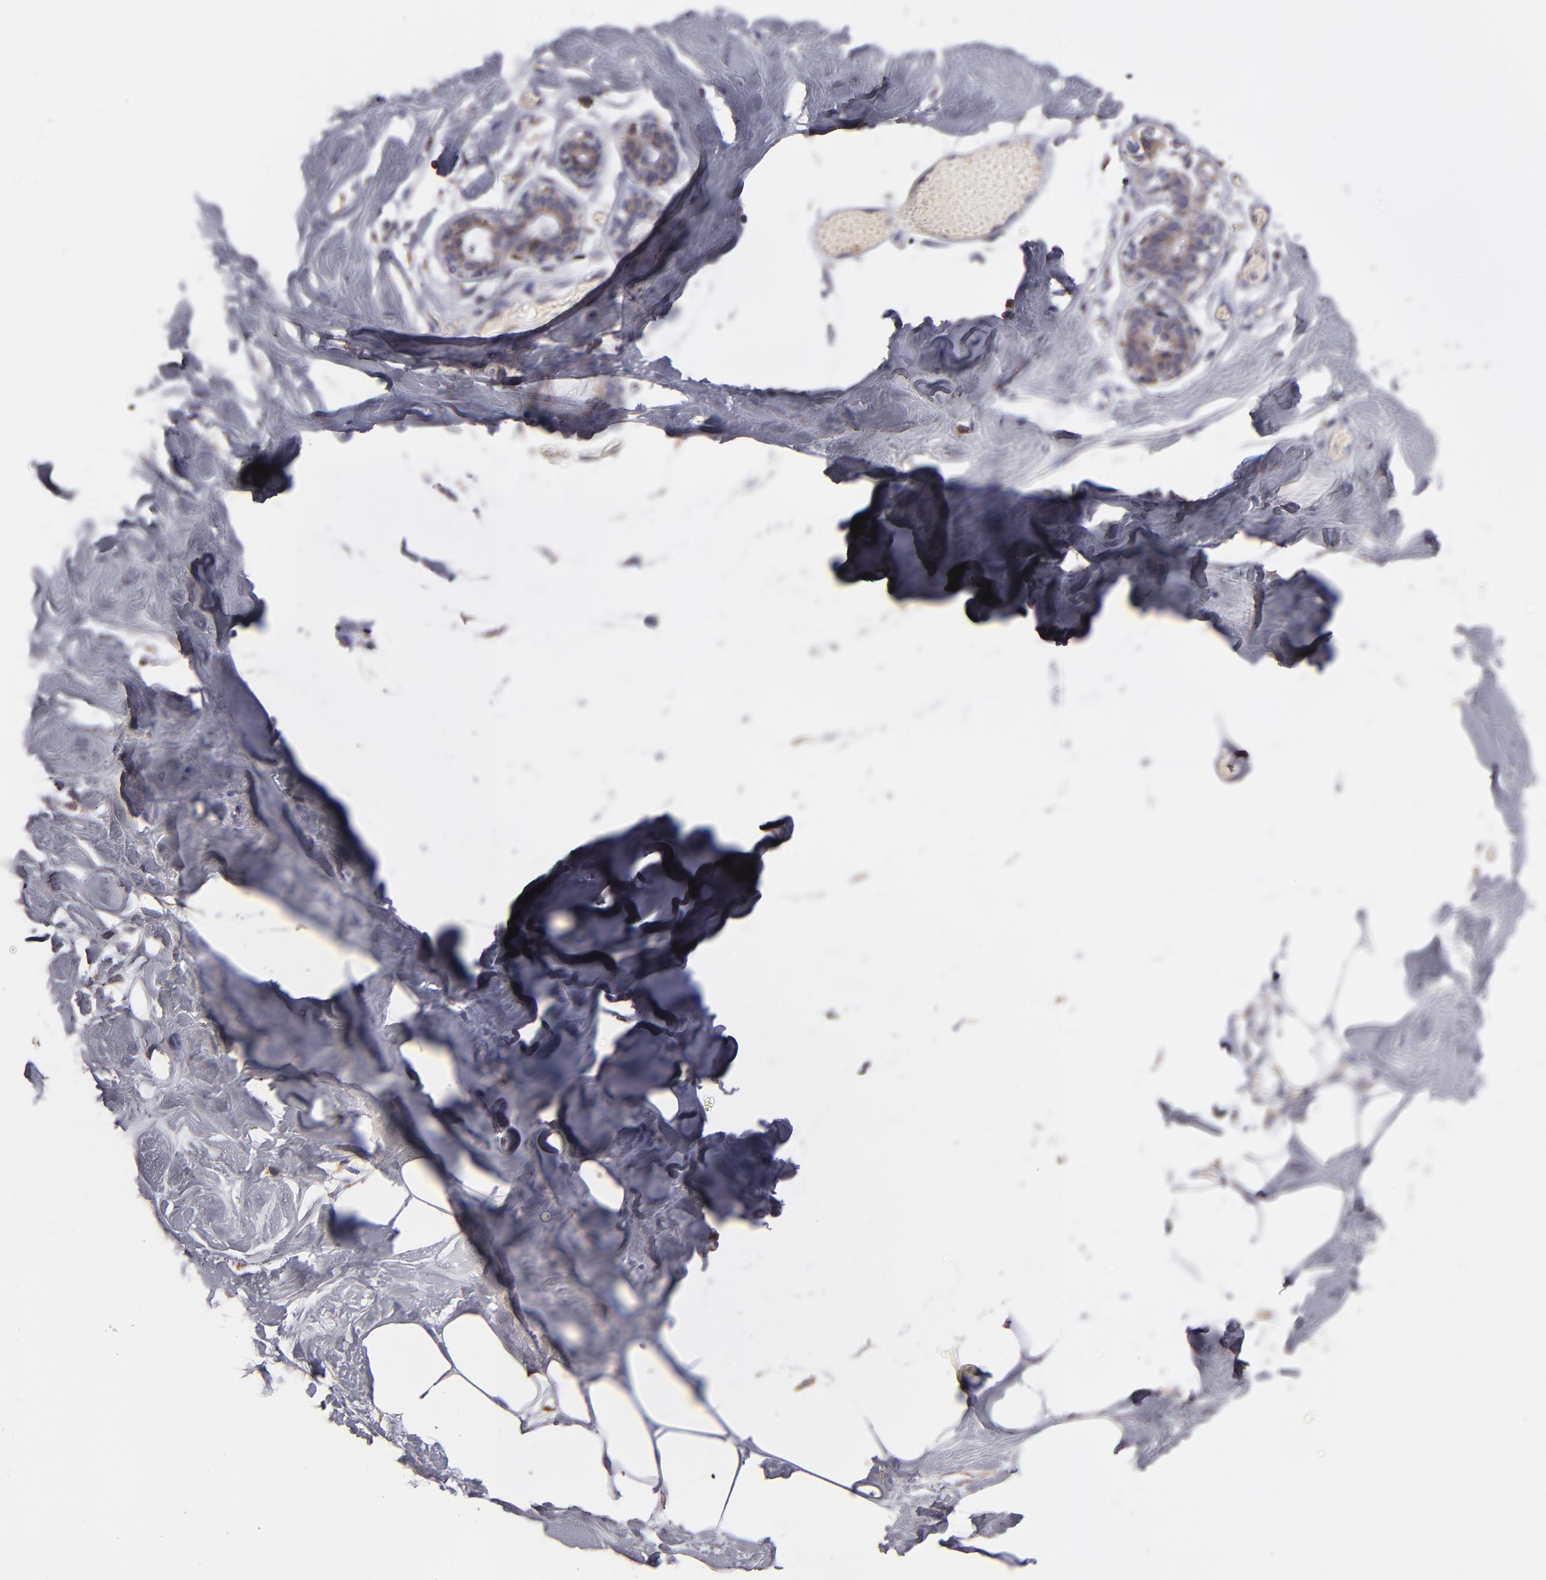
{"staining": {"intensity": "negative", "quantity": "none", "location": "none"}, "tissue": "breast", "cell_type": "Adipocytes", "image_type": "normal", "snomed": [{"axis": "morphology", "description": "Normal tissue, NOS"}, {"axis": "topography", "description": "Breast"}, {"axis": "topography", "description": "Soft tissue"}], "caption": "Adipocytes are negative for protein expression in unremarkable human breast. Brightfield microscopy of immunohistochemistry (IHC) stained with DAB (brown) and hematoxylin (blue), captured at high magnification.", "gene": "CALR", "patient": {"sex": "female", "age": 25}}